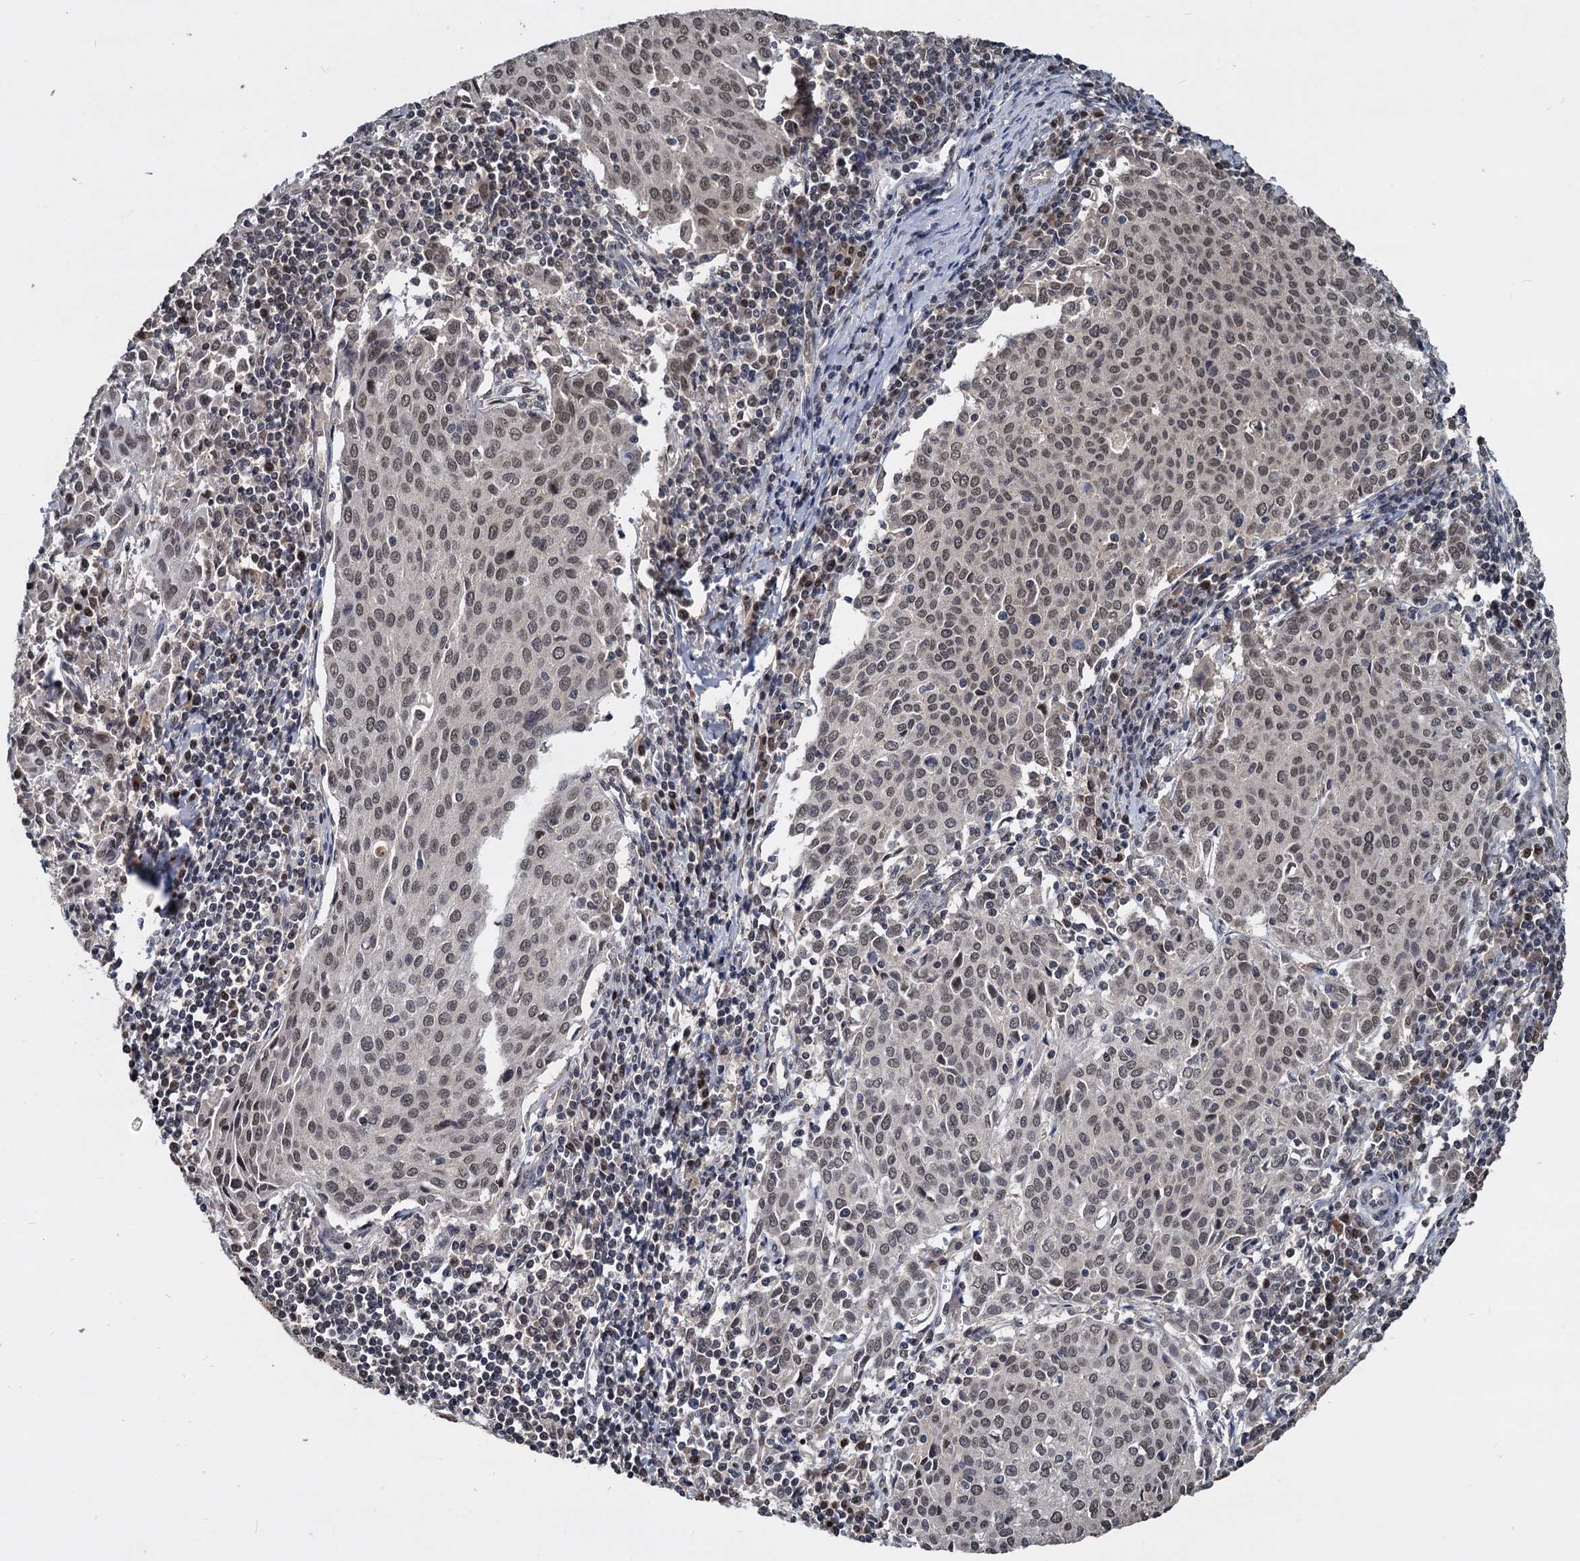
{"staining": {"intensity": "moderate", "quantity": "25%-75%", "location": "nuclear"}, "tissue": "cervical cancer", "cell_type": "Tumor cells", "image_type": "cancer", "snomed": [{"axis": "morphology", "description": "Squamous cell carcinoma, NOS"}, {"axis": "topography", "description": "Cervix"}], "caption": "This is an image of immunohistochemistry staining of cervical cancer, which shows moderate positivity in the nuclear of tumor cells.", "gene": "FAM216B", "patient": {"sex": "female", "age": 46}}